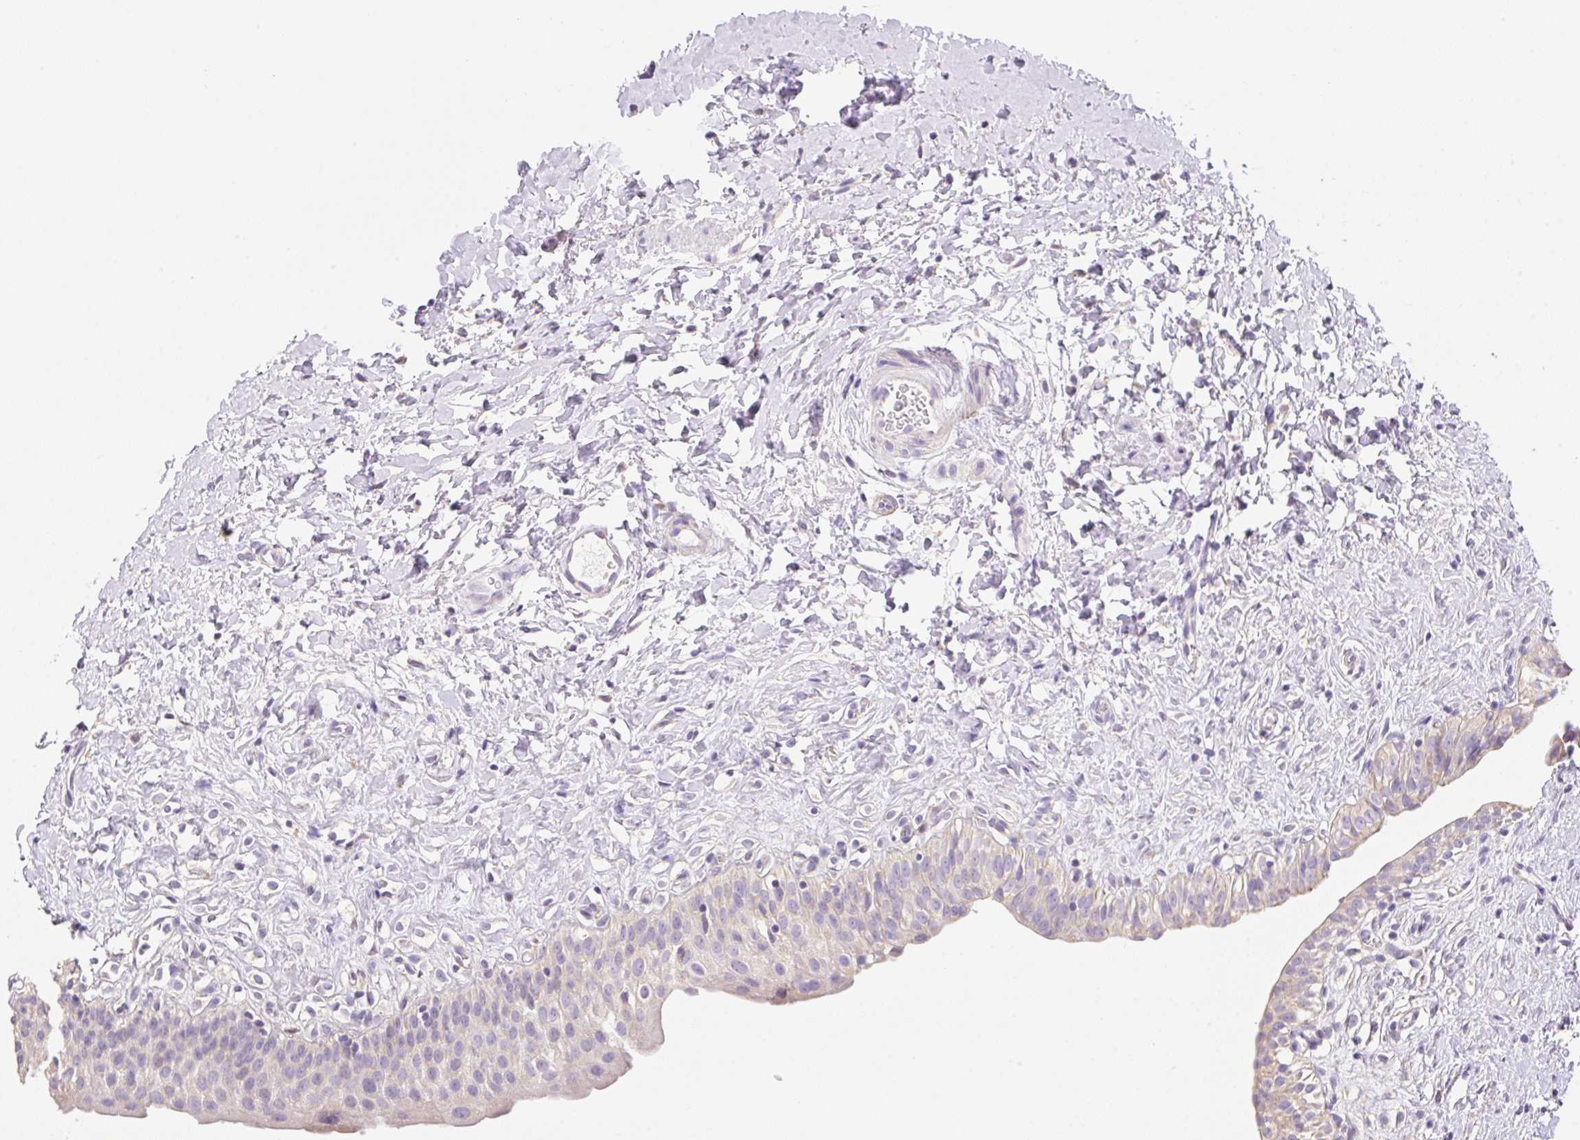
{"staining": {"intensity": "weak", "quantity": "25%-75%", "location": "cytoplasmic/membranous"}, "tissue": "urinary bladder", "cell_type": "Urothelial cells", "image_type": "normal", "snomed": [{"axis": "morphology", "description": "Normal tissue, NOS"}, {"axis": "topography", "description": "Urinary bladder"}], "caption": "Immunohistochemistry of normal human urinary bladder displays low levels of weak cytoplasmic/membranous positivity in approximately 25%-75% of urothelial cells.", "gene": "COPZ2", "patient": {"sex": "male", "age": 51}}